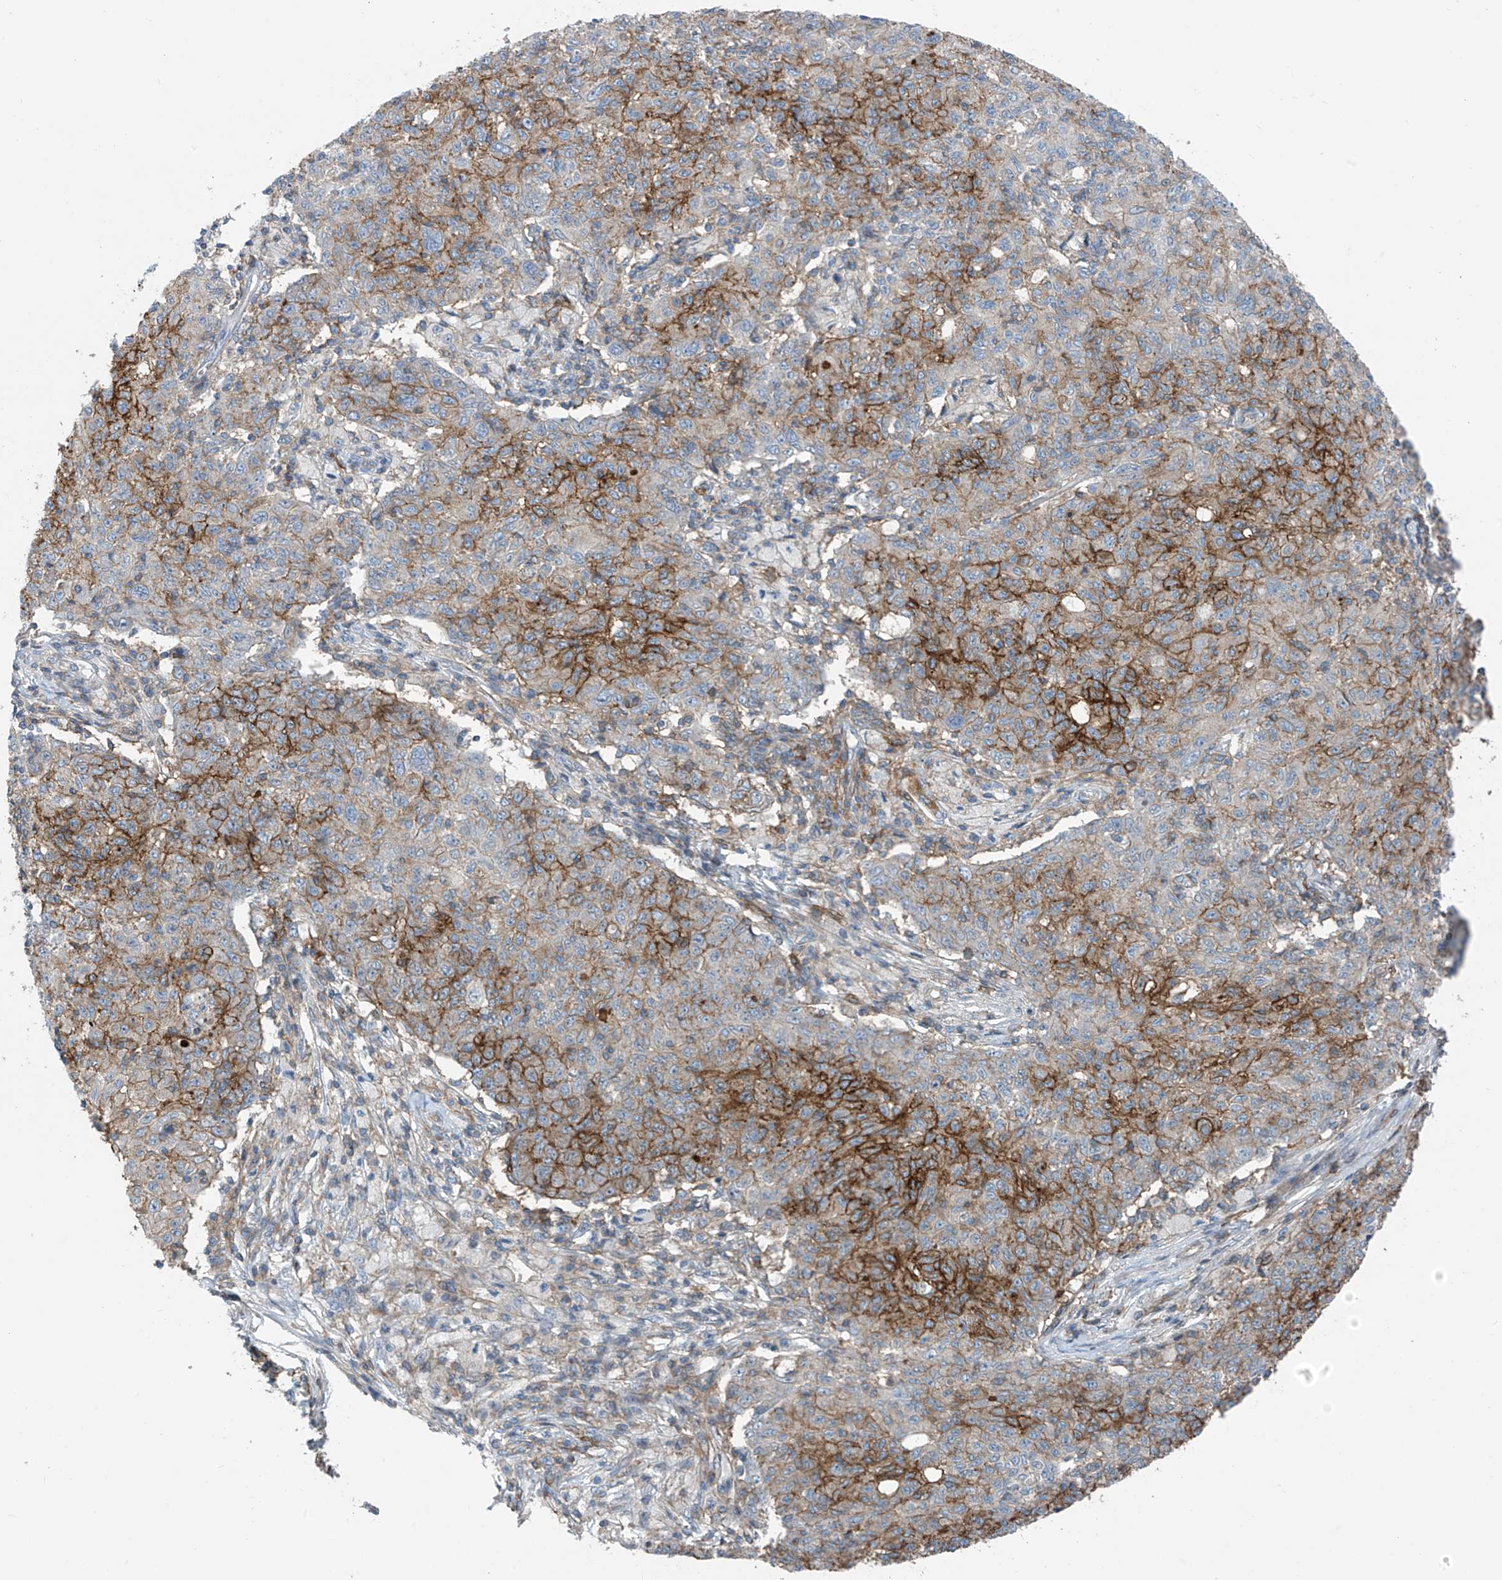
{"staining": {"intensity": "moderate", "quantity": "25%-75%", "location": "cytoplasmic/membranous"}, "tissue": "ovarian cancer", "cell_type": "Tumor cells", "image_type": "cancer", "snomed": [{"axis": "morphology", "description": "Carcinoma, endometroid"}, {"axis": "topography", "description": "Ovary"}], "caption": "This micrograph demonstrates immunohistochemistry staining of human endometroid carcinoma (ovarian), with medium moderate cytoplasmic/membranous expression in about 25%-75% of tumor cells.", "gene": "SLC1A5", "patient": {"sex": "female", "age": 42}}